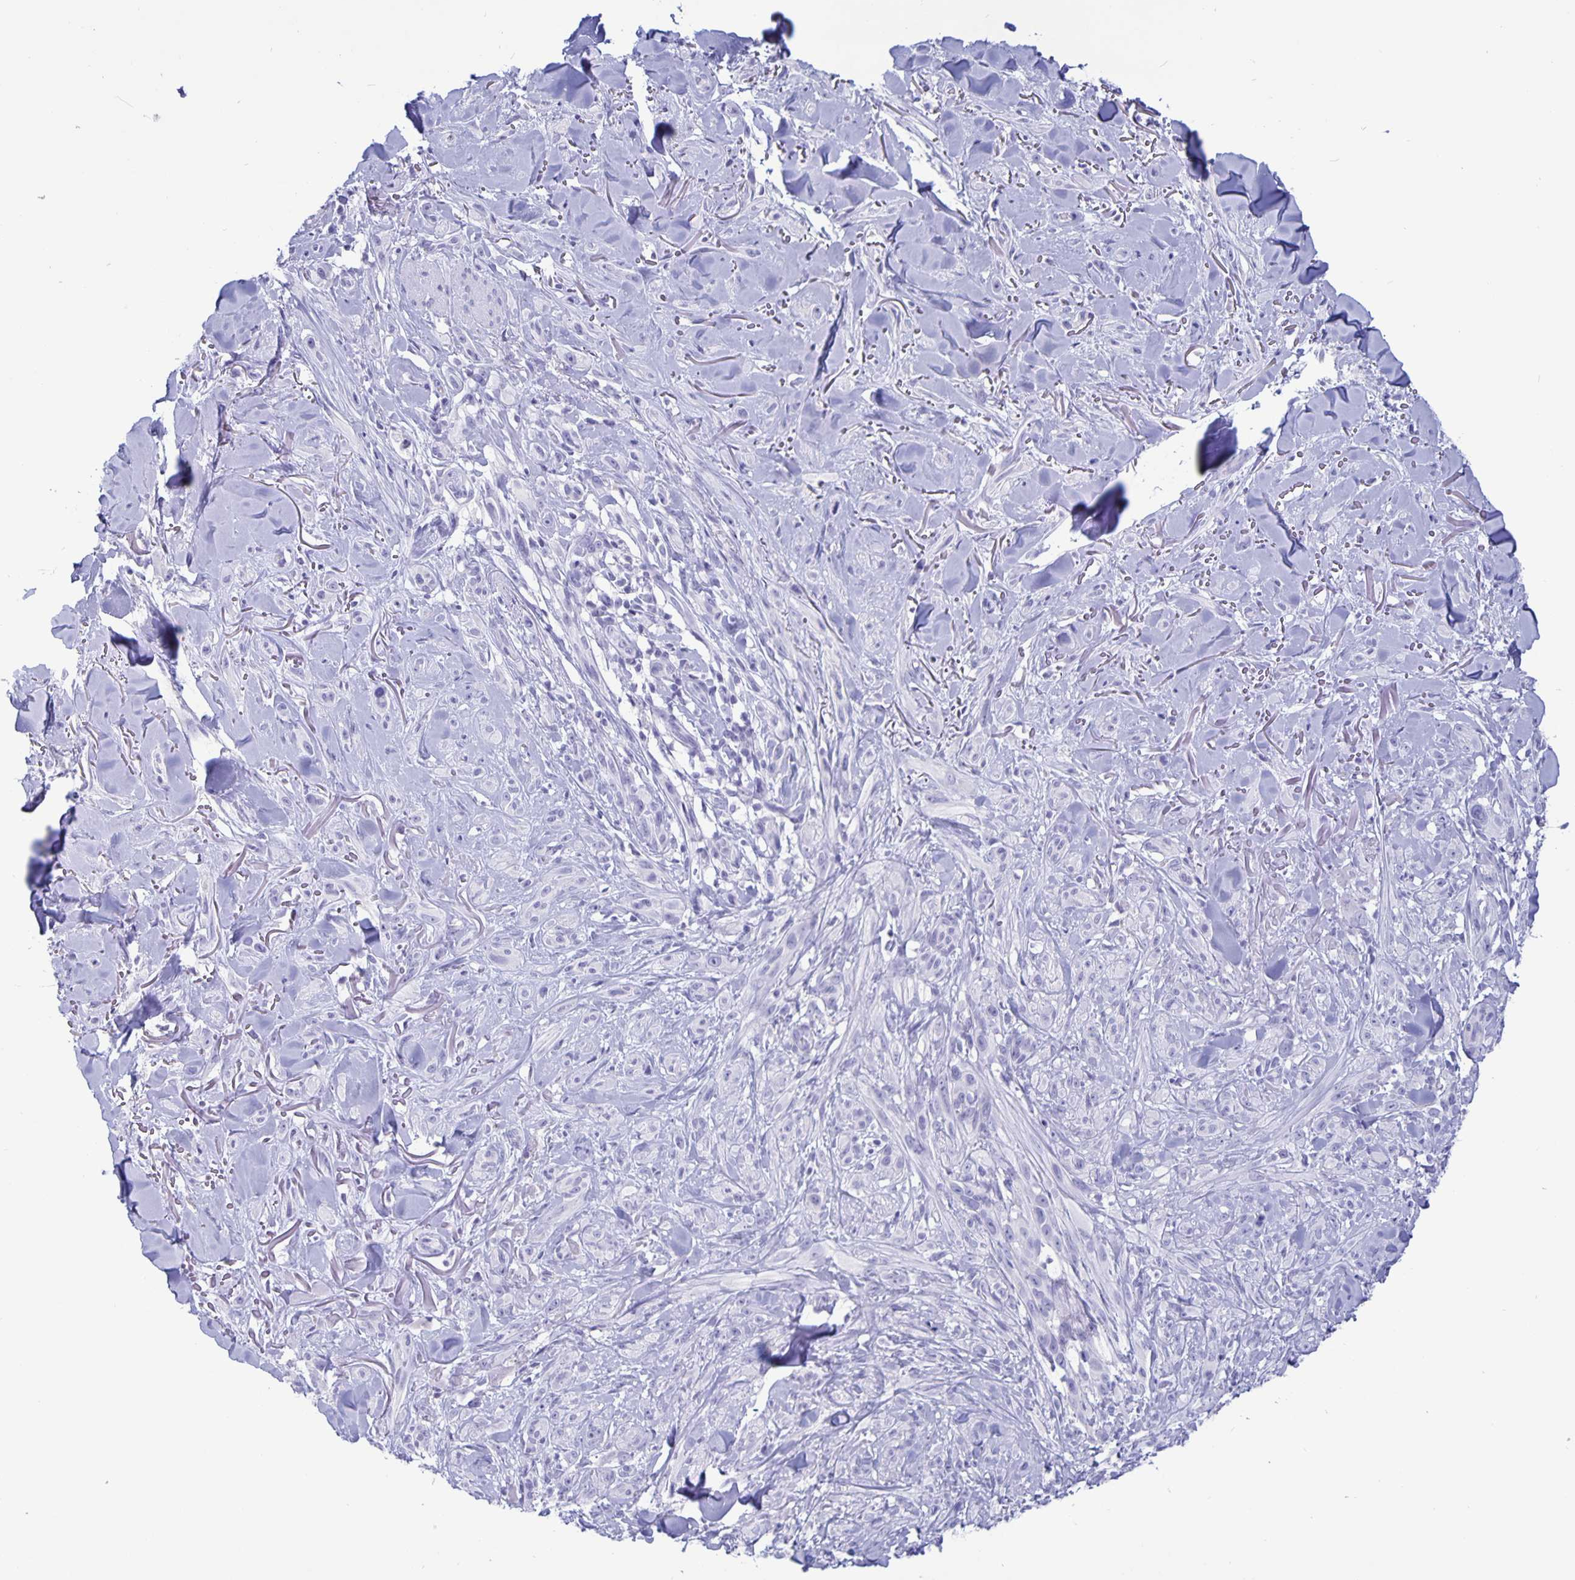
{"staining": {"intensity": "negative", "quantity": "none", "location": "none"}, "tissue": "melanoma", "cell_type": "Tumor cells", "image_type": "cancer", "snomed": [{"axis": "morphology", "description": "Malignant melanoma, NOS"}, {"axis": "topography", "description": "Skin"}], "caption": "Tumor cells show no significant protein positivity in malignant melanoma. The staining was performed using DAB (3,3'-diaminobenzidine) to visualize the protein expression in brown, while the nuclei were stained in blue with hematoxylin (Magnification: 20x).", "gene": "BPIFA3", "patient": {"sex": "male", "age": 85}}